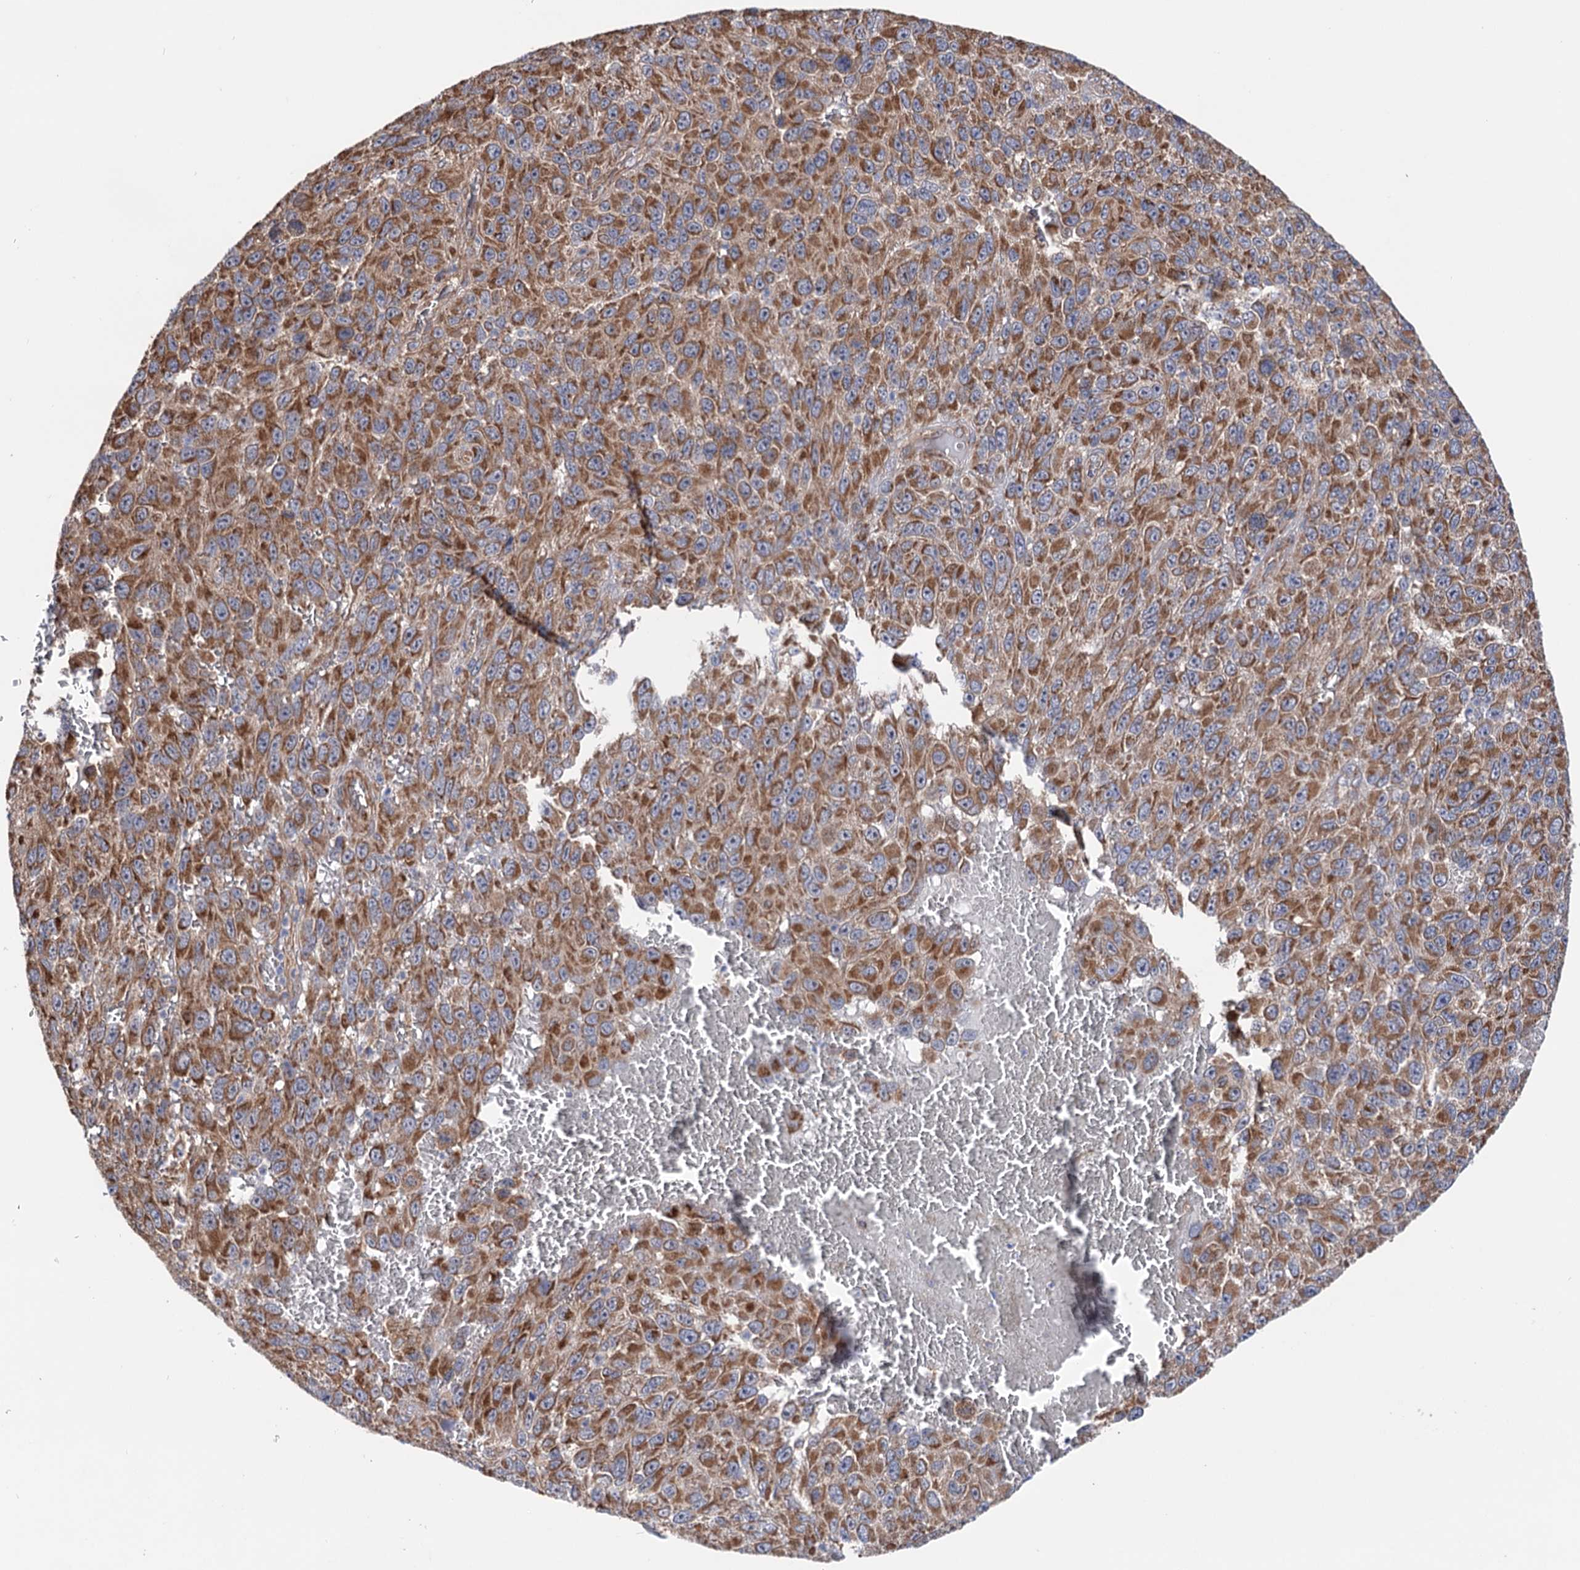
{"staining": {"intensity": "moderate", "quantity": ">75%", "location": "cytoplasmic/membranous"}, "tissue": "melanoma", "cell_type": "Tumor cells", "image_type": "cancer", "snomed": [{"axis": "morphology", "description": "Normal tissue, NOS"}, {"axis": "morphology", "description": "Malignant melanoma, NOS"}, {"axis": "topography", "description": "Skin"}], "caption": "This is a photomicrograph of immunohistochemistry staining of malignant melanoma, which shows moderate expression in the cytoplasmic/membranous of tumor cells.", "gene": "SUCLA2", "patient": {"sex": "female", "age": 96}}